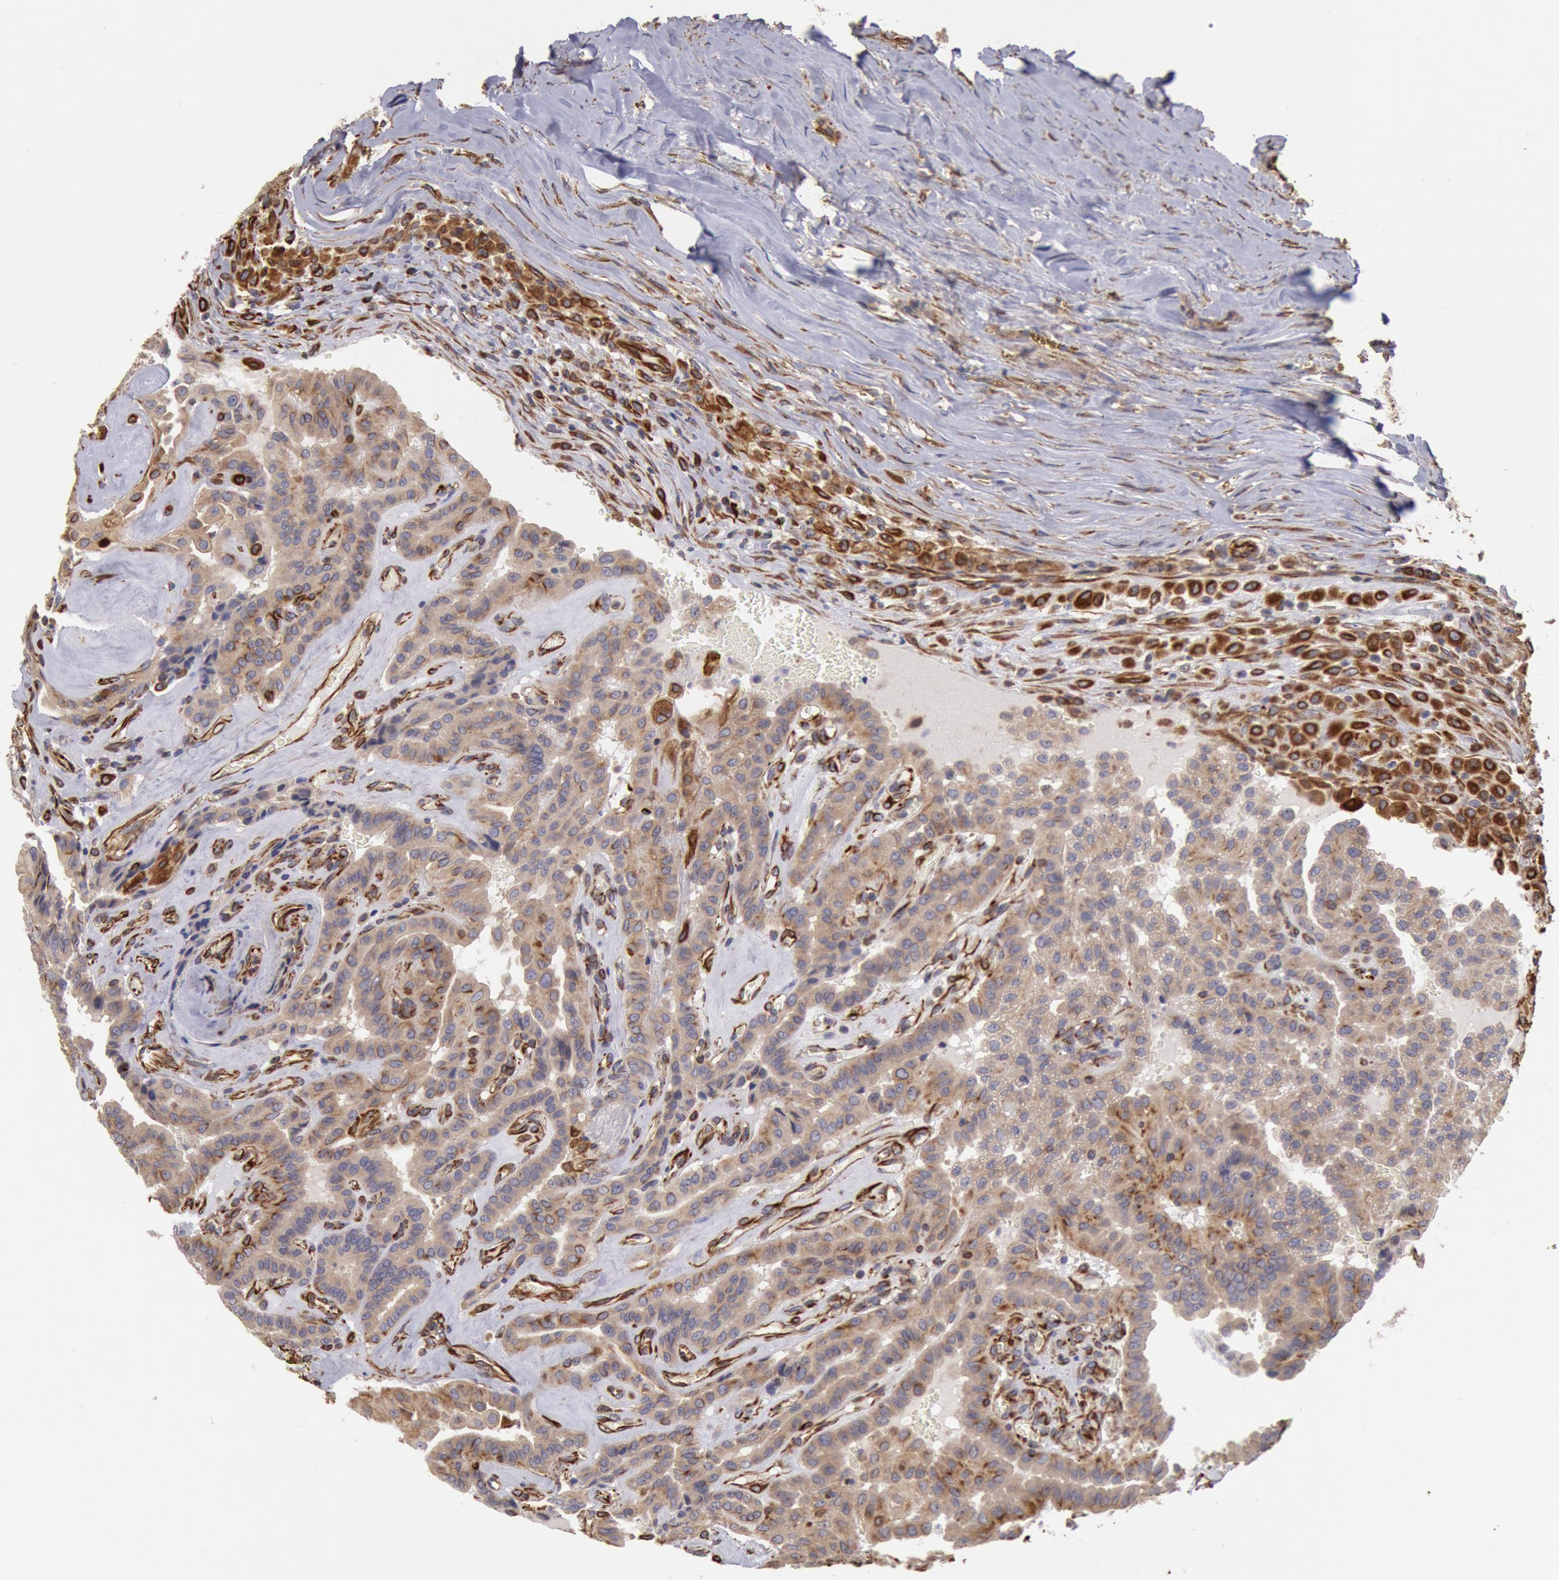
{"staining": {"intensity": "weak", "quantity": ">75%", "location": "cytoplasmic/membranous"}, "tissue": "thyroid cancer", "cell_type": "Tumor cells", "image_type": "cancer", "snomed": [{"axis": "morphology", "description": "Papillary adenocarcinoma, NOS"}, {"axis": "topography", "description": "Thyroid gland"}], "caption": "Brown immunohistochemical staining in human thyroid cancer reveals weak cytoplasmic/membranous expression in about >75% of tumor cells.", "gene": "RNF139", "patient": {"sex": "male", "age": 87}}